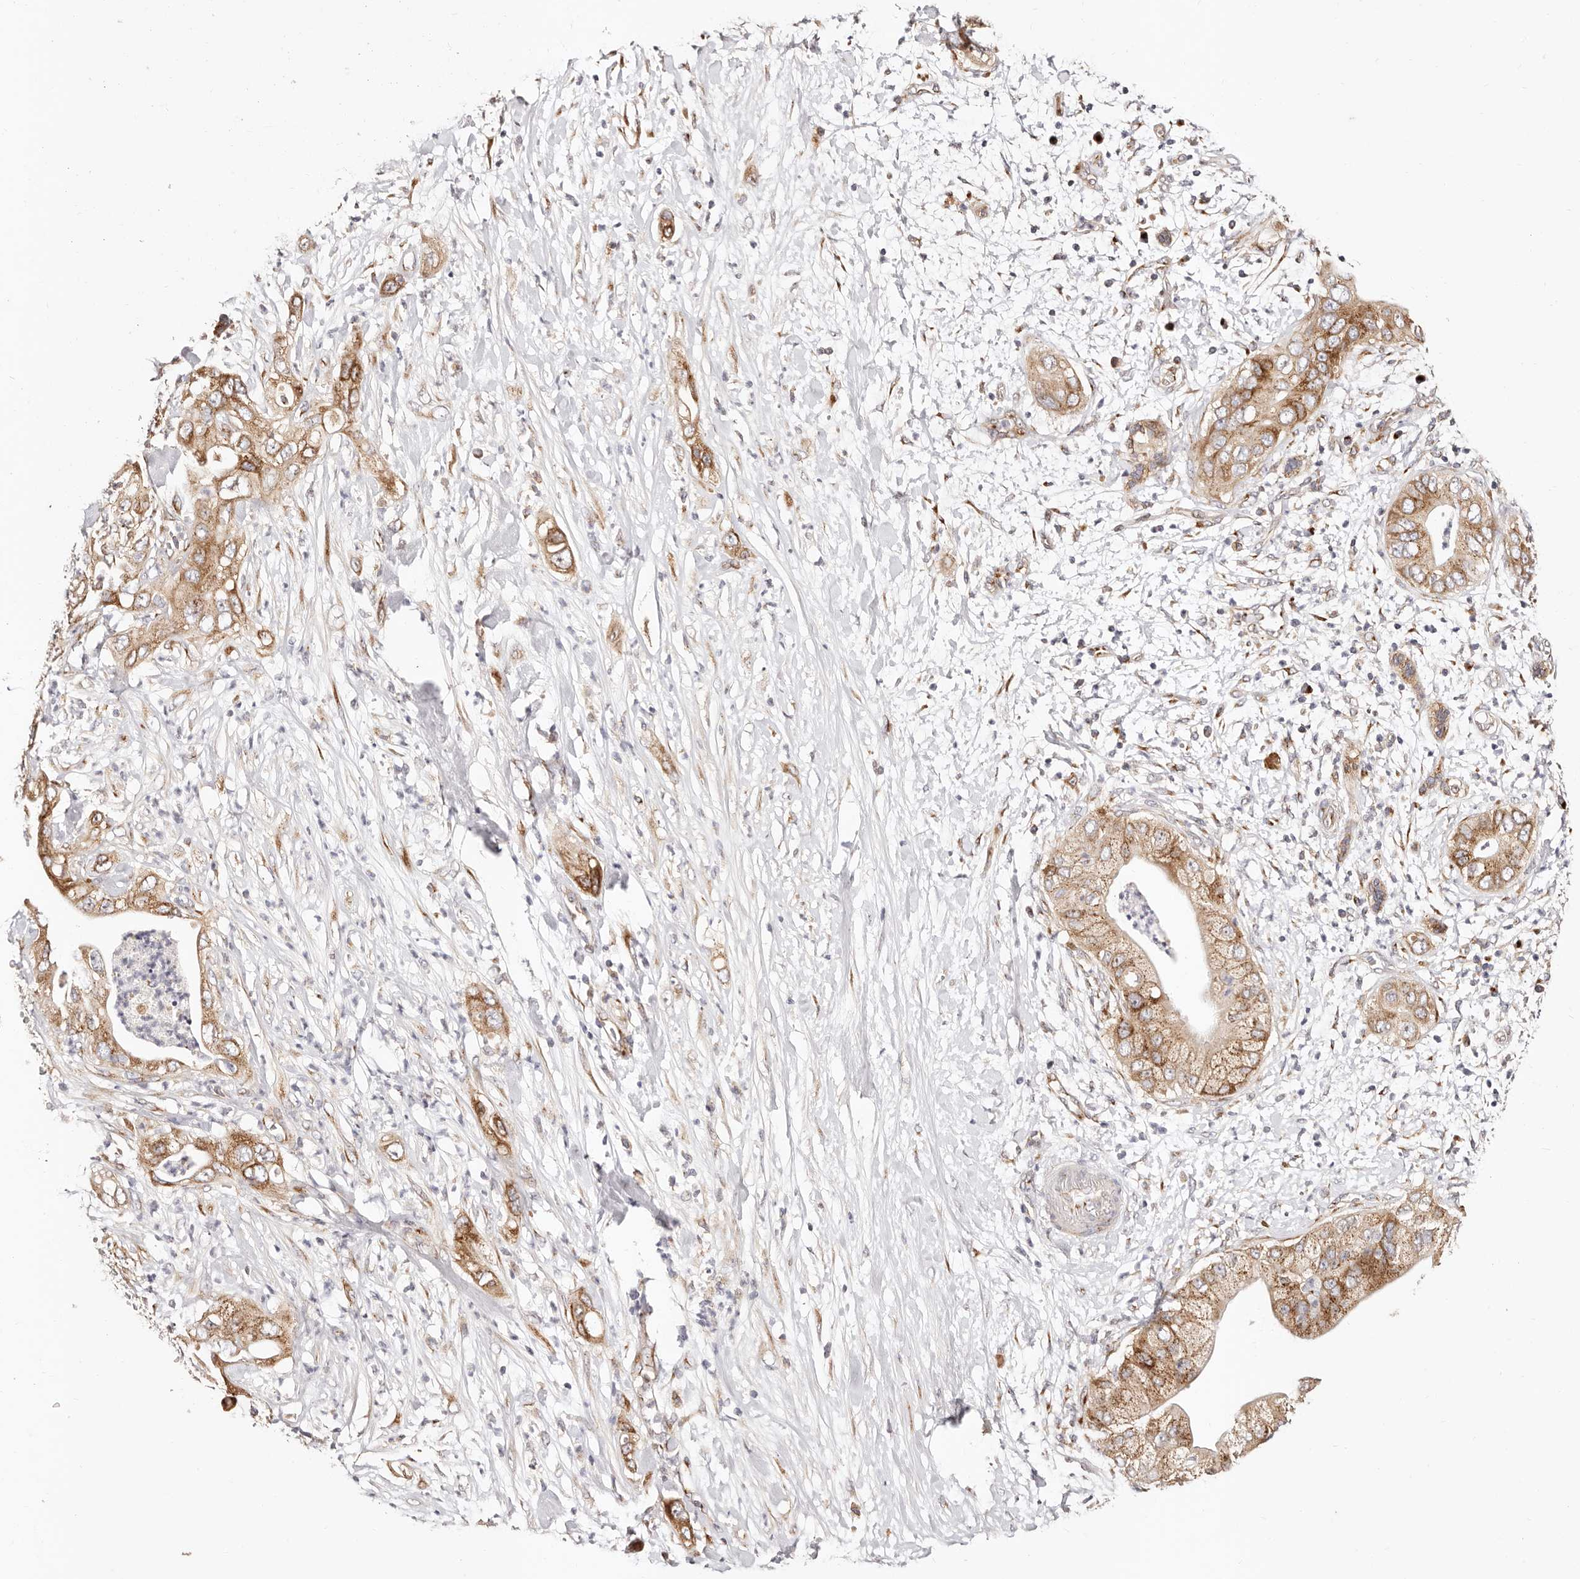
{"staining": {"intensity": "moderate", "quantity": ">75%", "location": "cytoplasmic/membranous"}, "tissue": "pancreatic cancer", "cell_type": "Tumor cells", "image_type": "cancer", "snomed": [{"axis": "morphology", "description": "Adenocarcinoma, NOS"}, {"axis": "topography", "description": "Pancreas"}], "caption": "The micrograph displays a brown stain indicating the presence of a protein in the cytoplasmic/membranous of tumor cells in adenocarcinoma (pancreatic).", "gene": "MAPK6", "patient": {"sex": "female", "age": 78}}